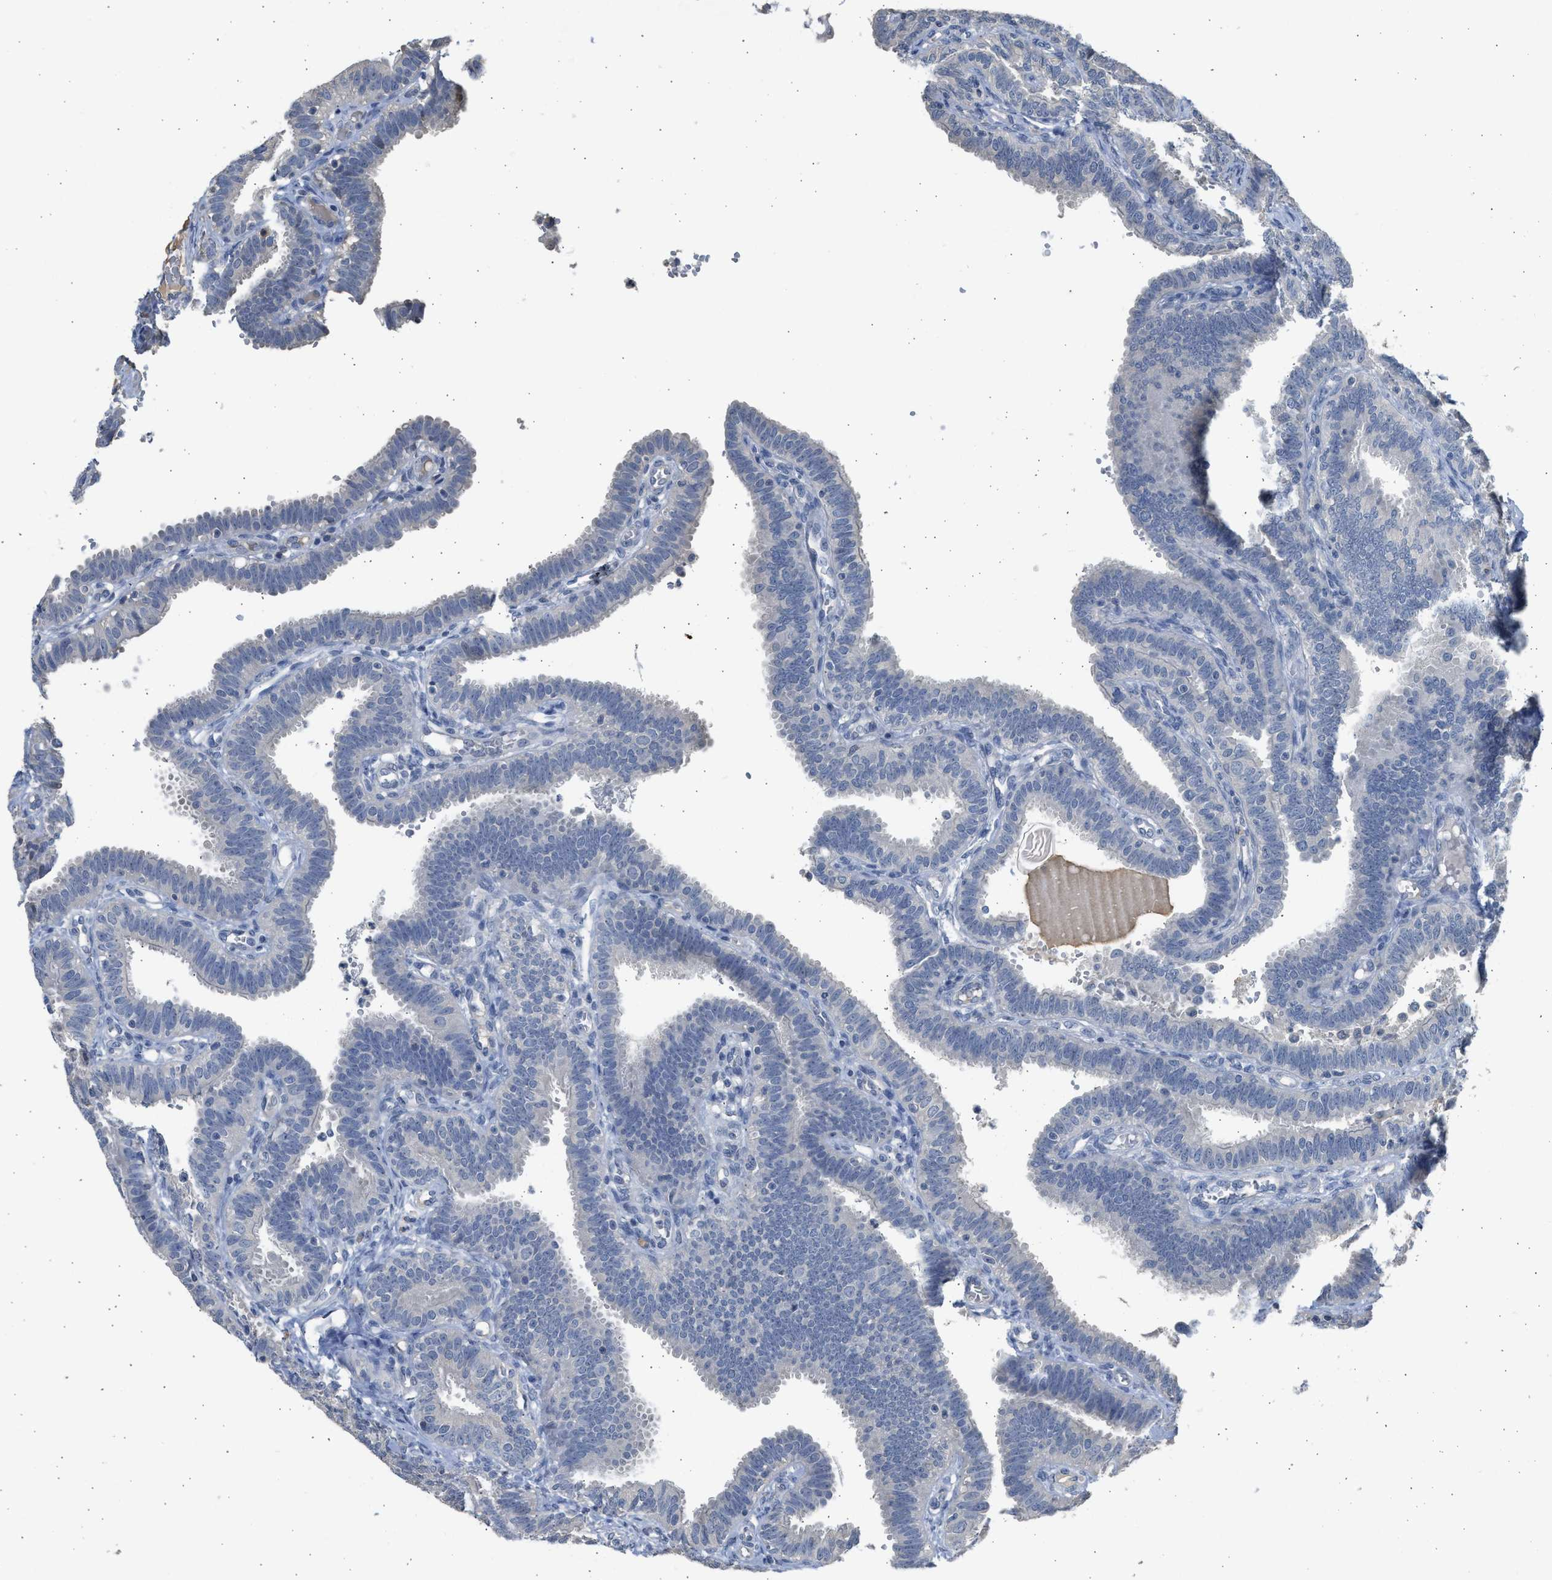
{"staining": {"intensity": "negative", "quantity": "none", "location": "none"}, "tissue": "fallopian tube", "cell_type": "Glandular cells", "image_type": "normal", "snomed": [{"axis": "morphology", "description": "Normal tissue, NOS"}, {"axis": "topography", "description": "Fallopian tube"}, {"axis": "topography", "description": "Placenta"}], "caption": "Glandular cells show no significant positivity in unremarkable fallopian tube. Nuclei are stained in blue.", "gene": "SULT2A1", "patient": {"sex": "female", "age": 34}}